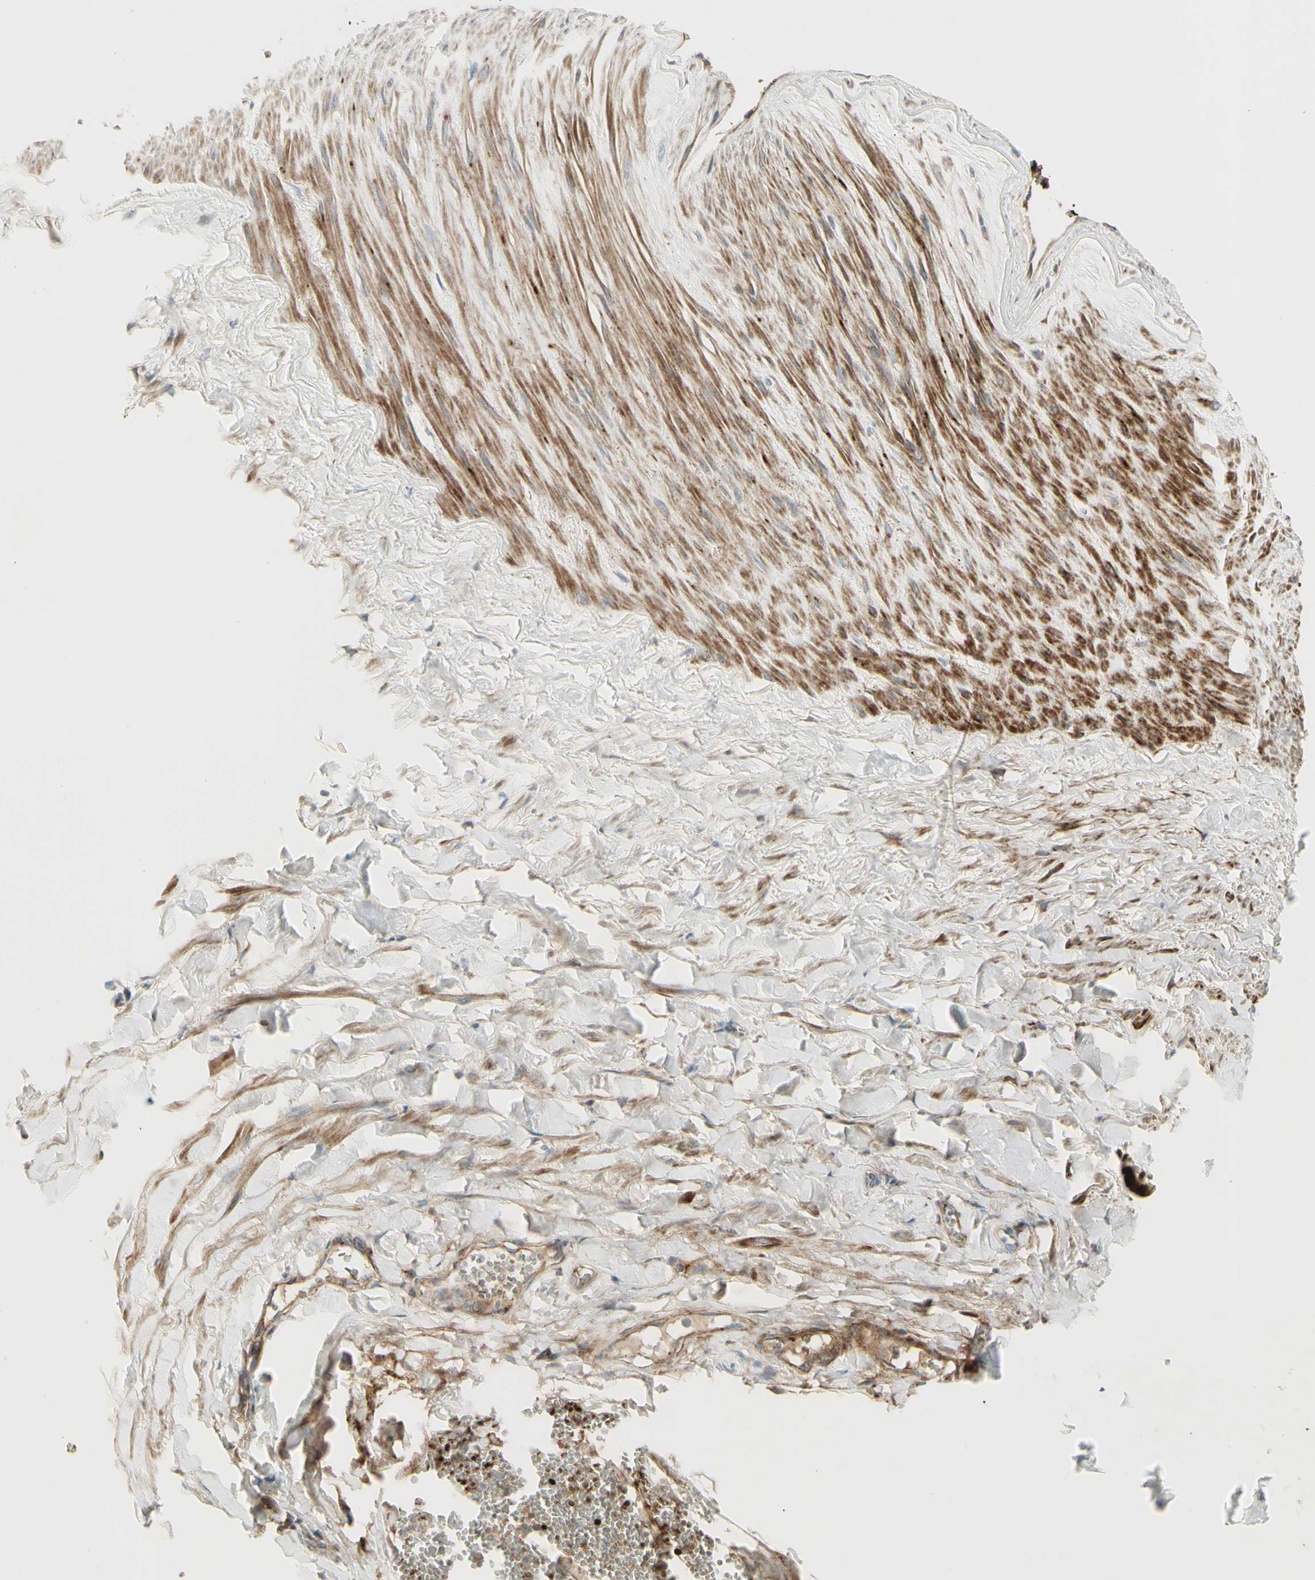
{"staining": {"intensity": "strong", "quantity": ">75%", "location": "cytoplasmic/membranous"}, "tissue": "adipose tissue", "cell_type": "Adipocytes", "image_type": "normal", "snomed": [{"axis": "morphology", "description": "Normal tissue, NOS"}, {"axis": "topography", "description": "Adipose tissue"}, {"axis": "topography", "description": "Peripheral nerve tissue"}], "caption": "Immunohistochemistry (IHC) (DAB) staining of benign adipose tissue exhibits strong cytoplasmic/membranous protein expression in approximately >75% of adipocytes.", "gene": "GAN", "patient": {"sex": "male", "age": 52}}